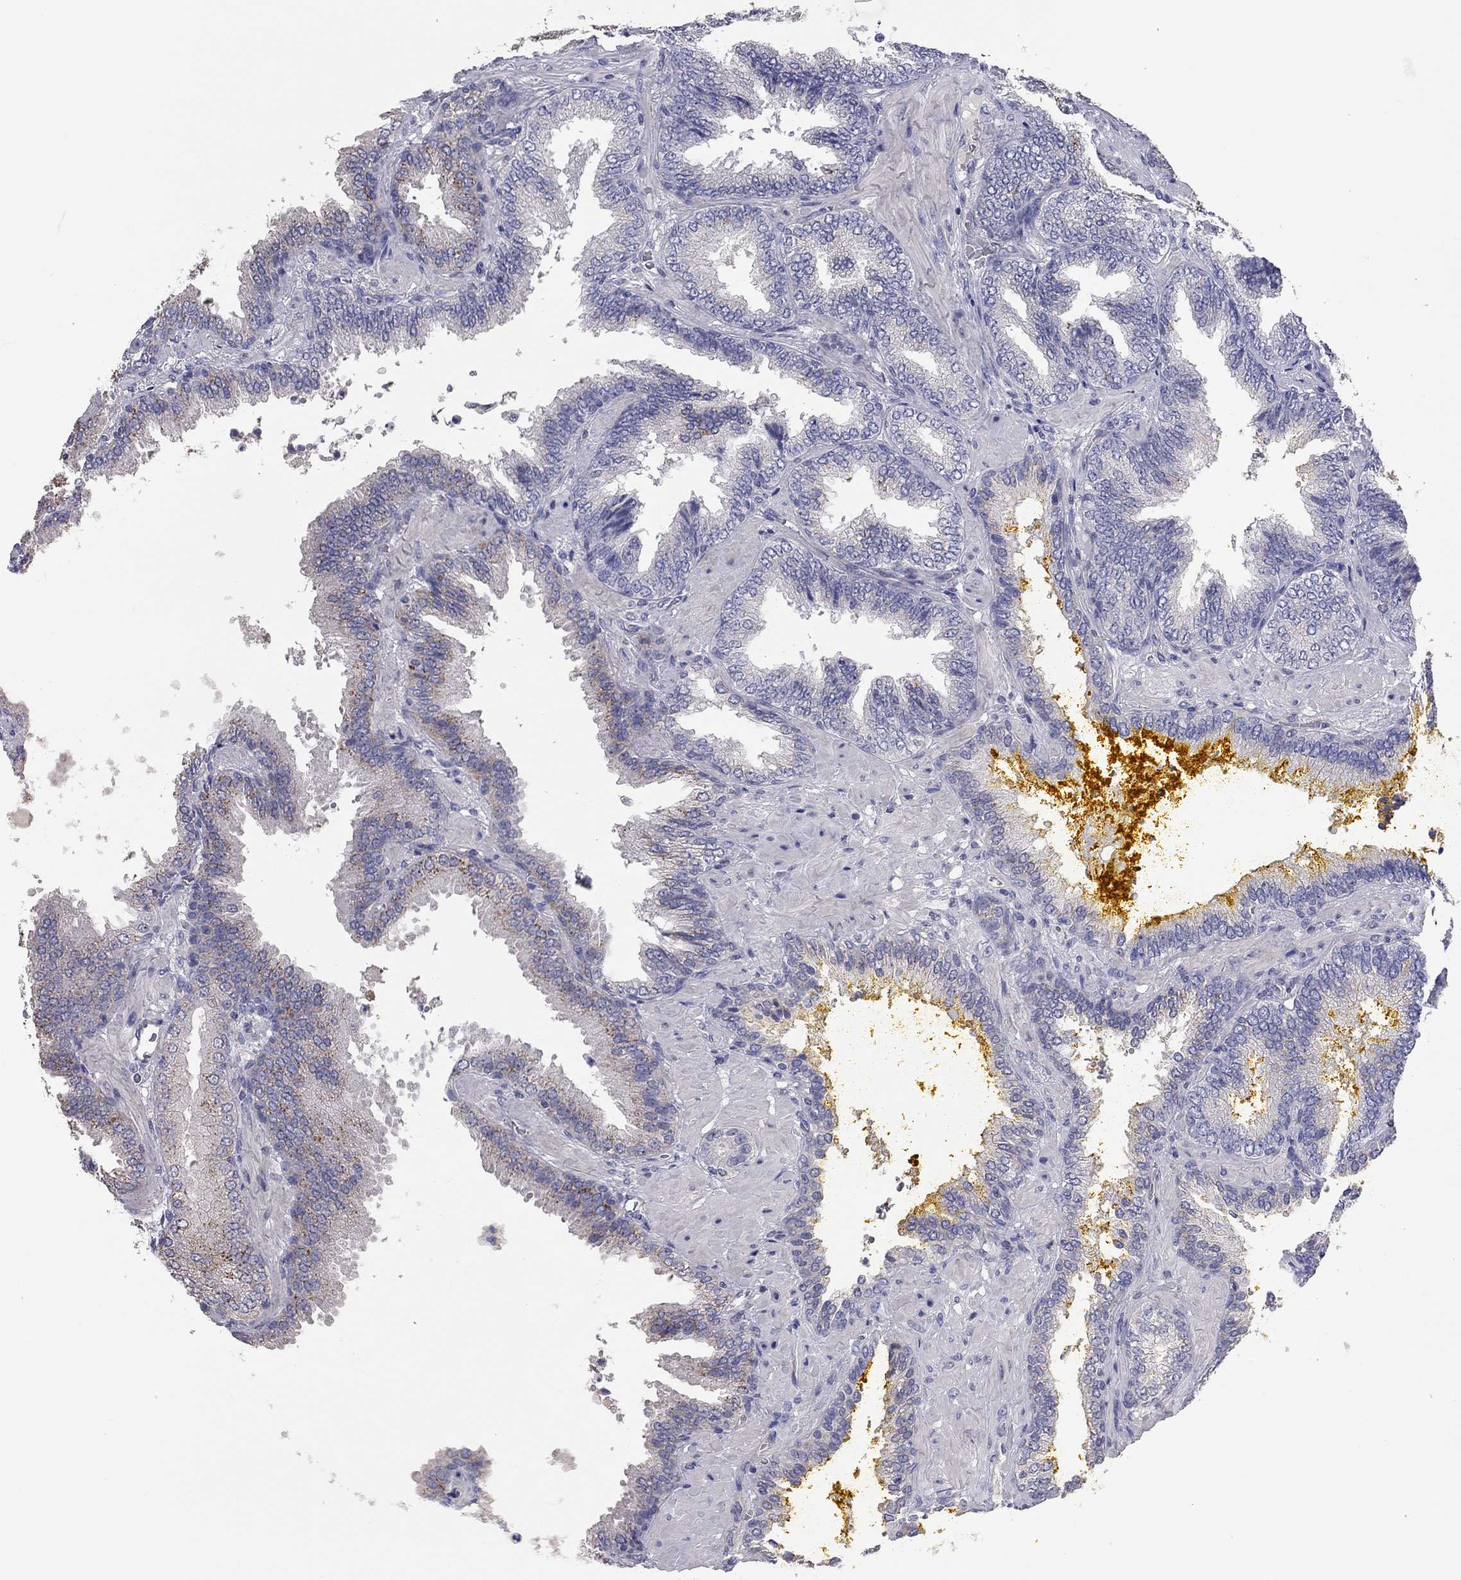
{"staining": {"intensity": "negative", "quantity": "none", "location": "none"}, "tissue": "prostate cancer", "cell_type": "Tumor cells", "image_type": "cancer", "snomed": [{"axis": "morphology", "description": "Adenocarcinoma, Low grade"}, {"axis": "topography", "description": "Prostate"}], "caption": "The immunohistochemistry (IHC) histopathology image has no significant positivity in tumor cells of adenocarcinoma (low-grade) (prostate) tissue. Nuclei are stained in blue.", "gene": "KCNB1", "patient": {"sex": "male", "age": 68}}